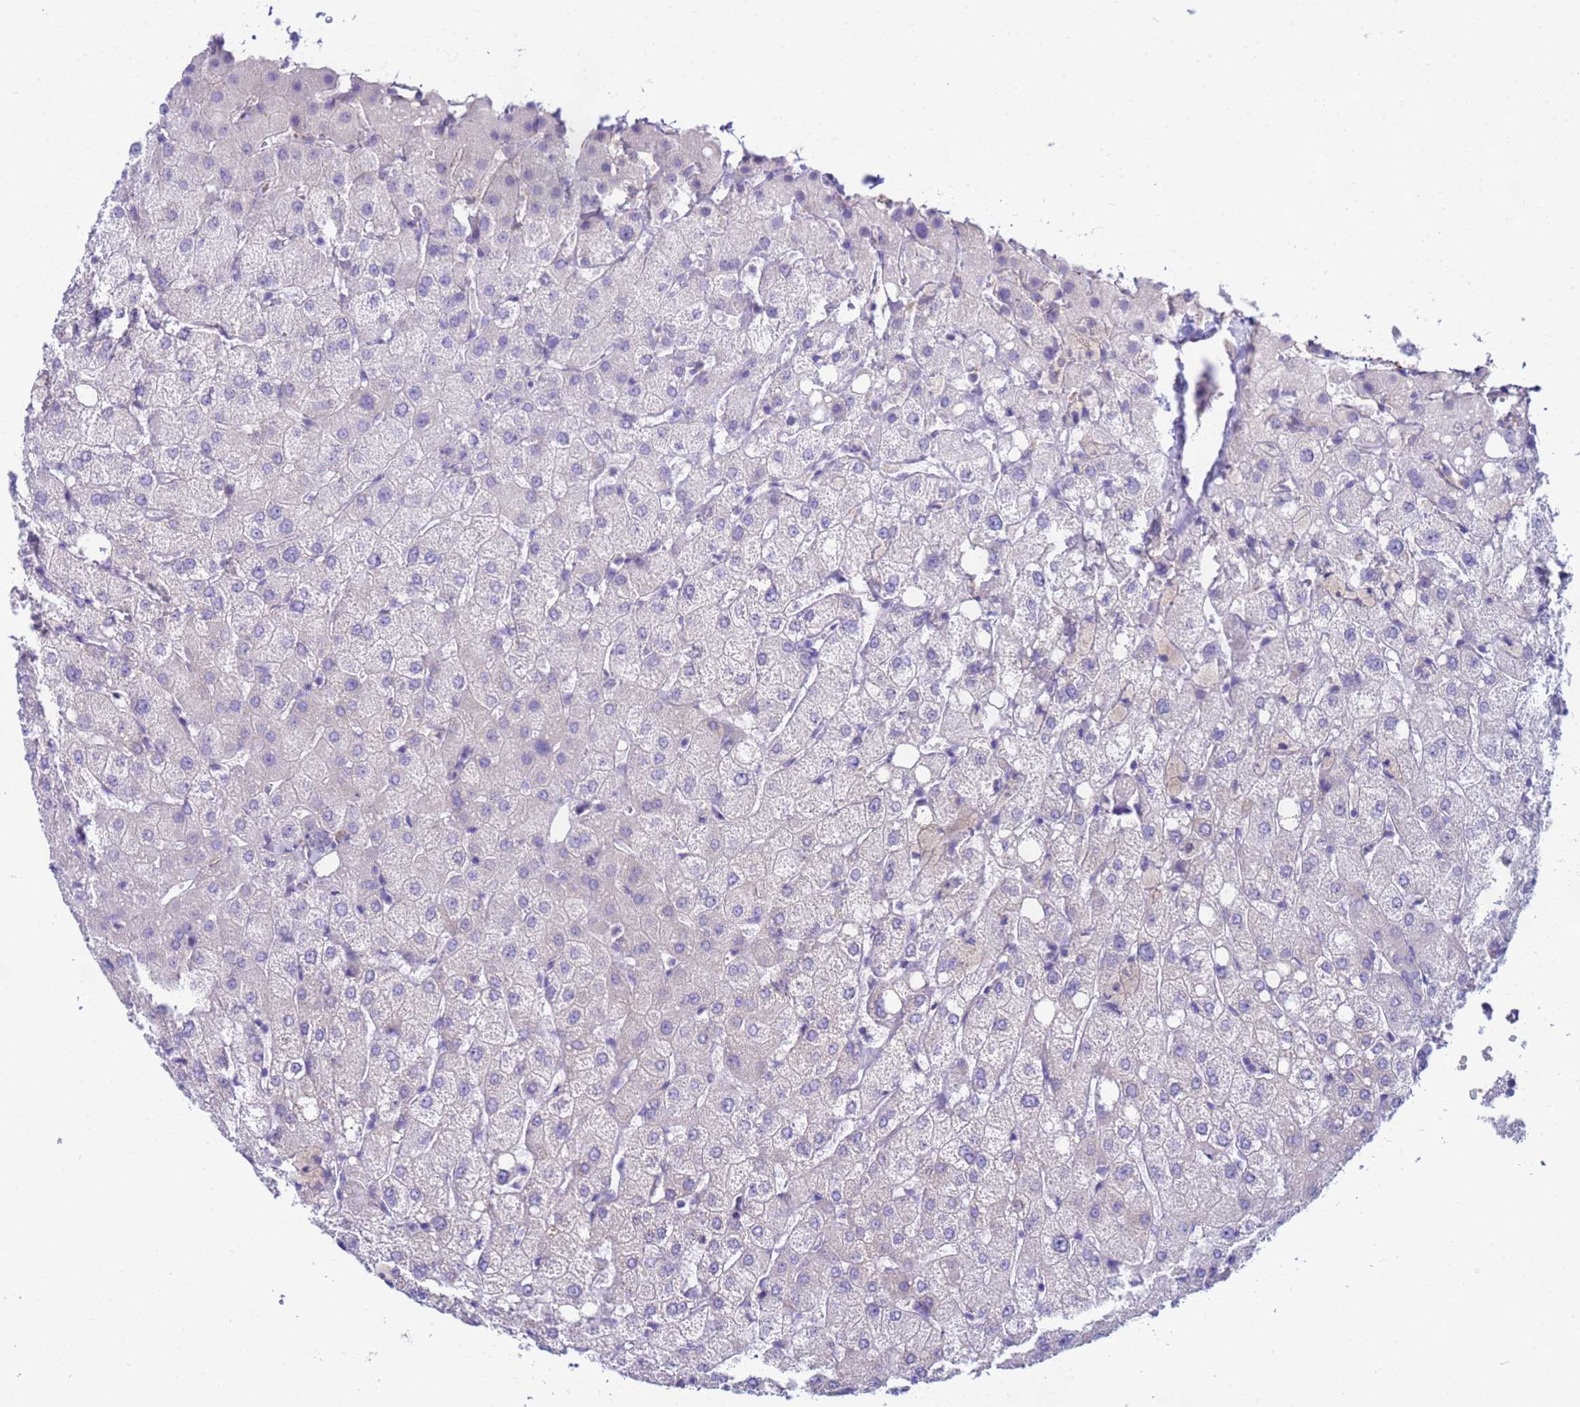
{"staining": {"intensity": "negative", "quantity": "none", "location": "none"}, "tissue": "liver", "cell_type": "Cholangiocytes", "image_type": "normal", "snomed": [{"axis": "morphology", "description": "Normal tissue, NOS"}, {"axis": "topography", "description": "Liver"}], "caption": "High magnification brightfield microscopy of benign liver stained with DAB (3,3'-diaminobenzidine) (brown) and counterstained with hematoxylin (blue): cholangiocytes show no significant expression.", "gene": "UBXN2B", "patient": {"sex": "female", "age": 54}}